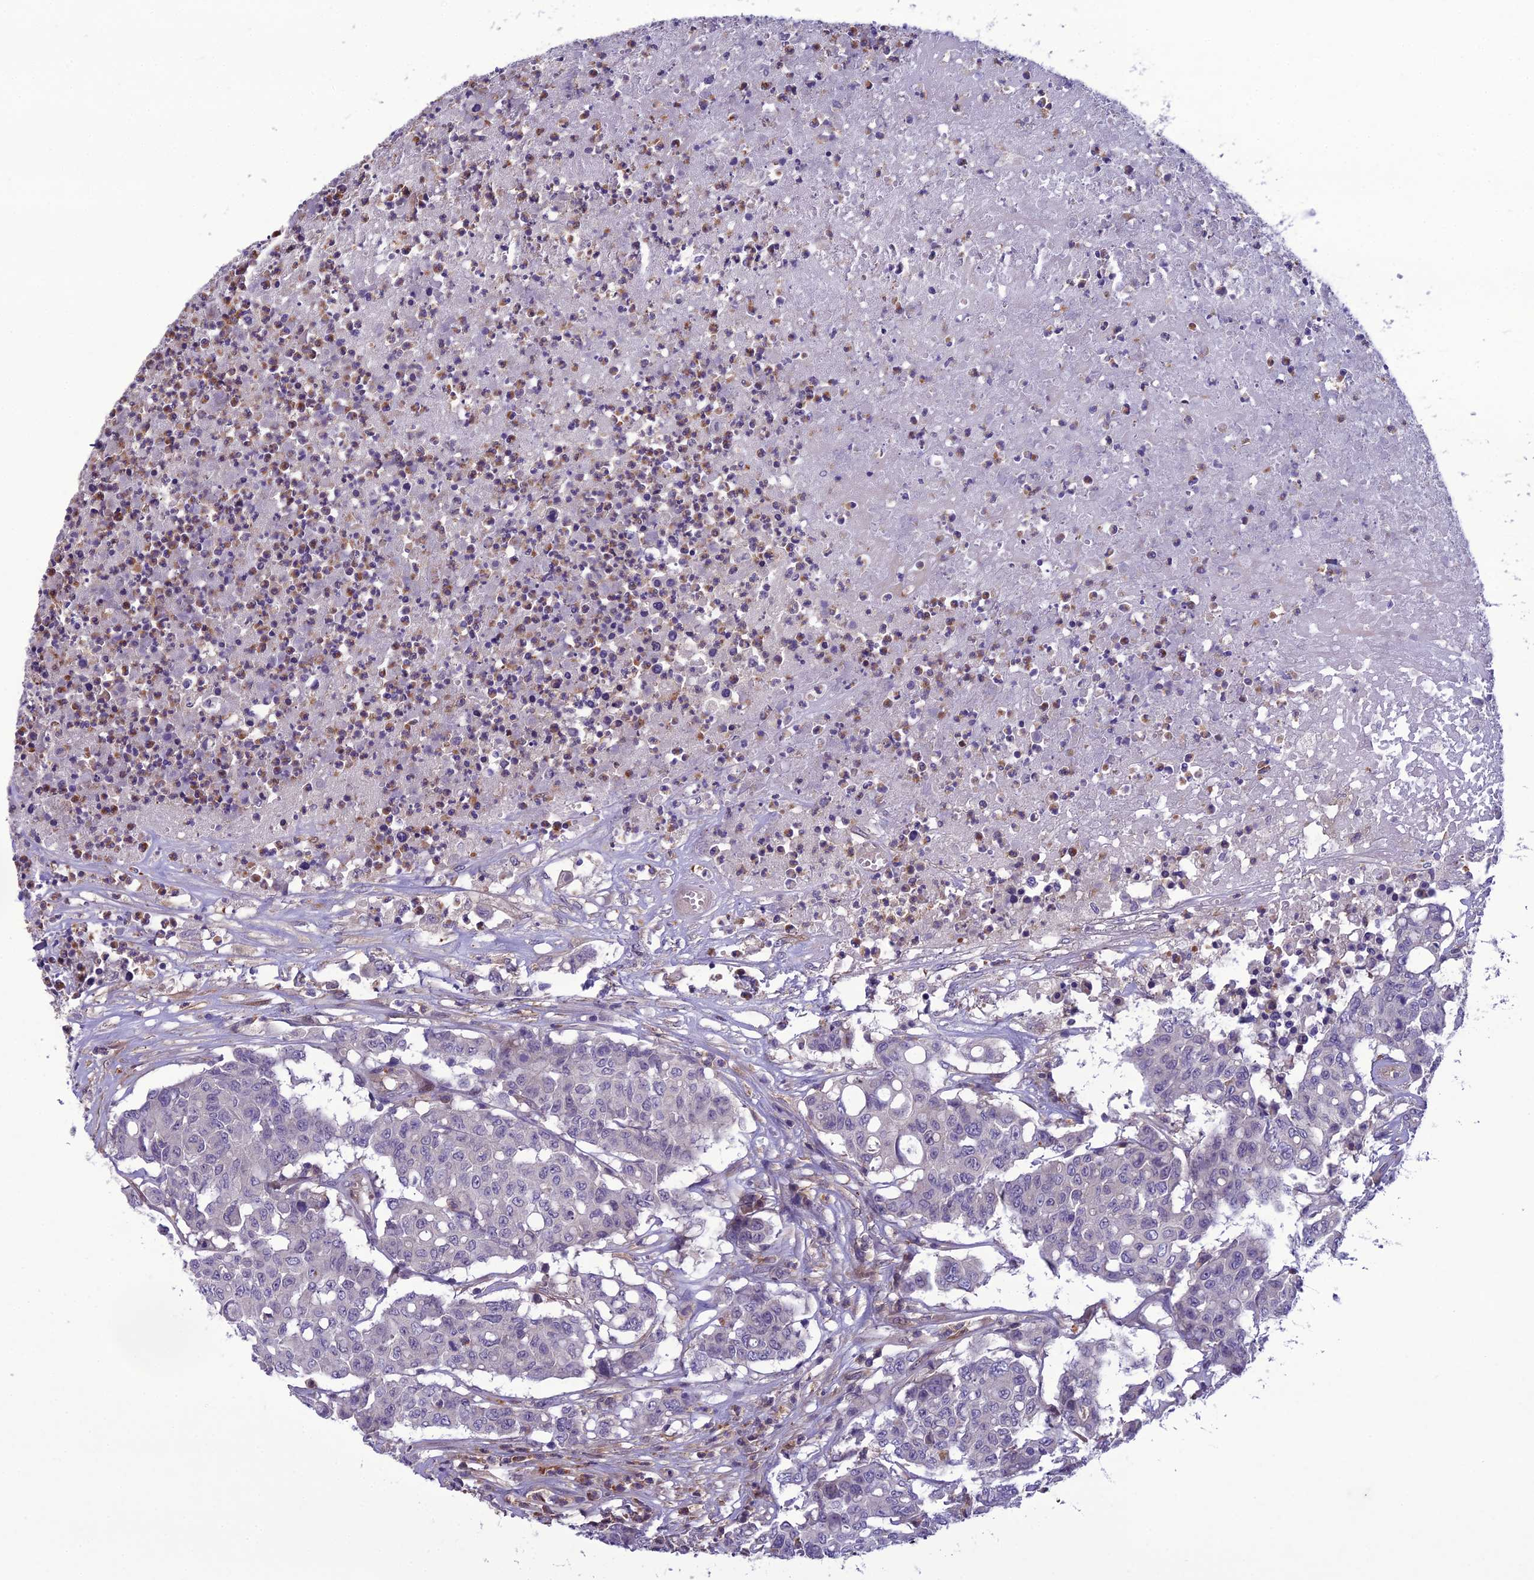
{"staining": {"intensity": "negative", "quantity": "none", "location": "none"}, "tissue": "colorectal cancer", "cell_type": "Tumor cells", "image_type": "cancer", "snomed": [{"axis": "morphology", "description": "Adenocarcinoma, NOS"}, {"axis": "topography", "description": "Colon"}], "caption": "High power microscopy photomicrograph of an IHC micrograph of colorectal adenocarcinoma, revealing no significant staining in tumor cells.", "gene": "GDF6", "patient": {"sex": "male", "age": 51}}